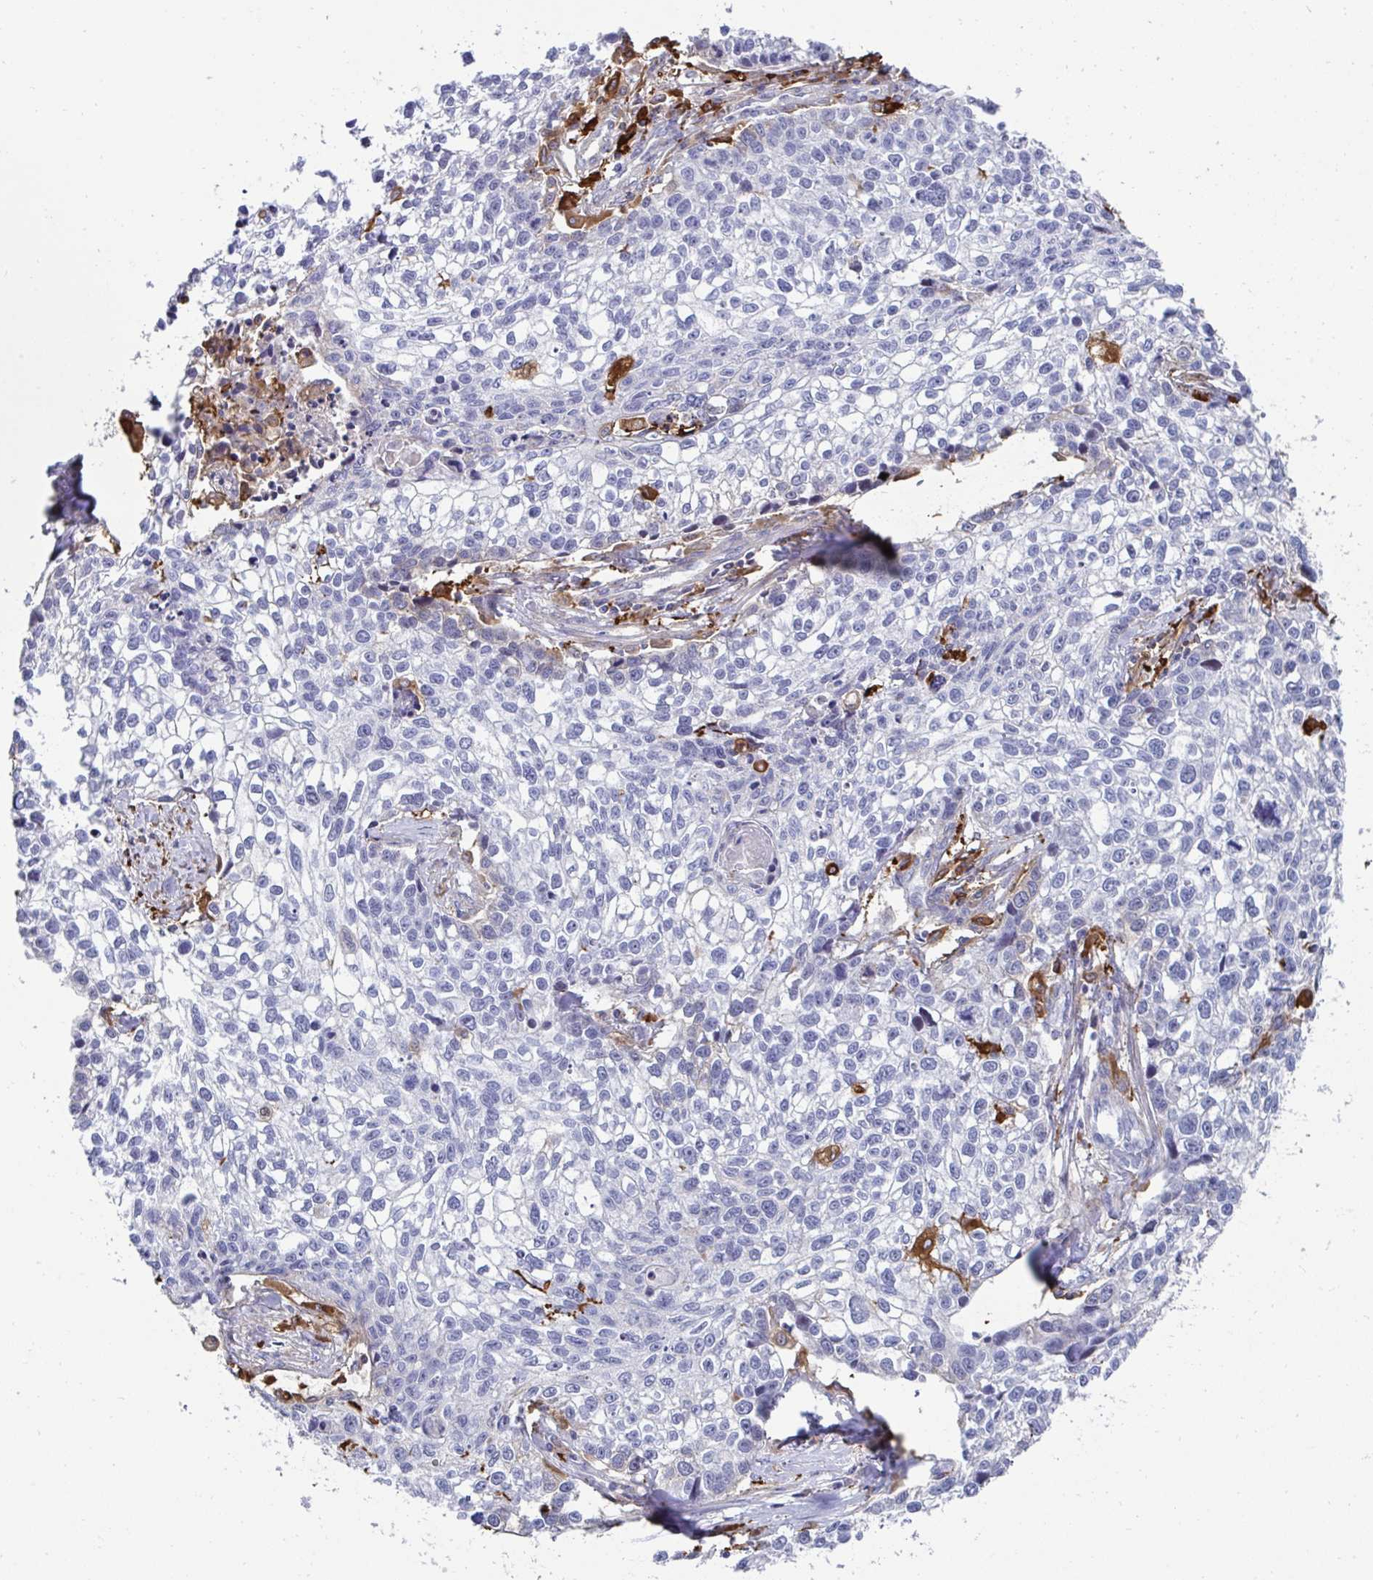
{"staining": {"intensity": "negative", "quantity": "none", "location": "none"}, "tissue": "lung cancer", "cell_type": "Tumor cells", "image_type": "cancer", "snomed": [{"axis": "morphology", "description": "Squamous cell carcinoma, NOS"}, {"axis": "topography", "description": "Lung"}], "caption": "Tumor cells show no significant expression in lung squamous cell carcinoma. (Stains: DAB IHC with hematoxylin counter stain, Microscopy: brightfield microscopy at high magnification).", "gene": "FBXL13", "patient": {"sex": "male", "age": 74}}